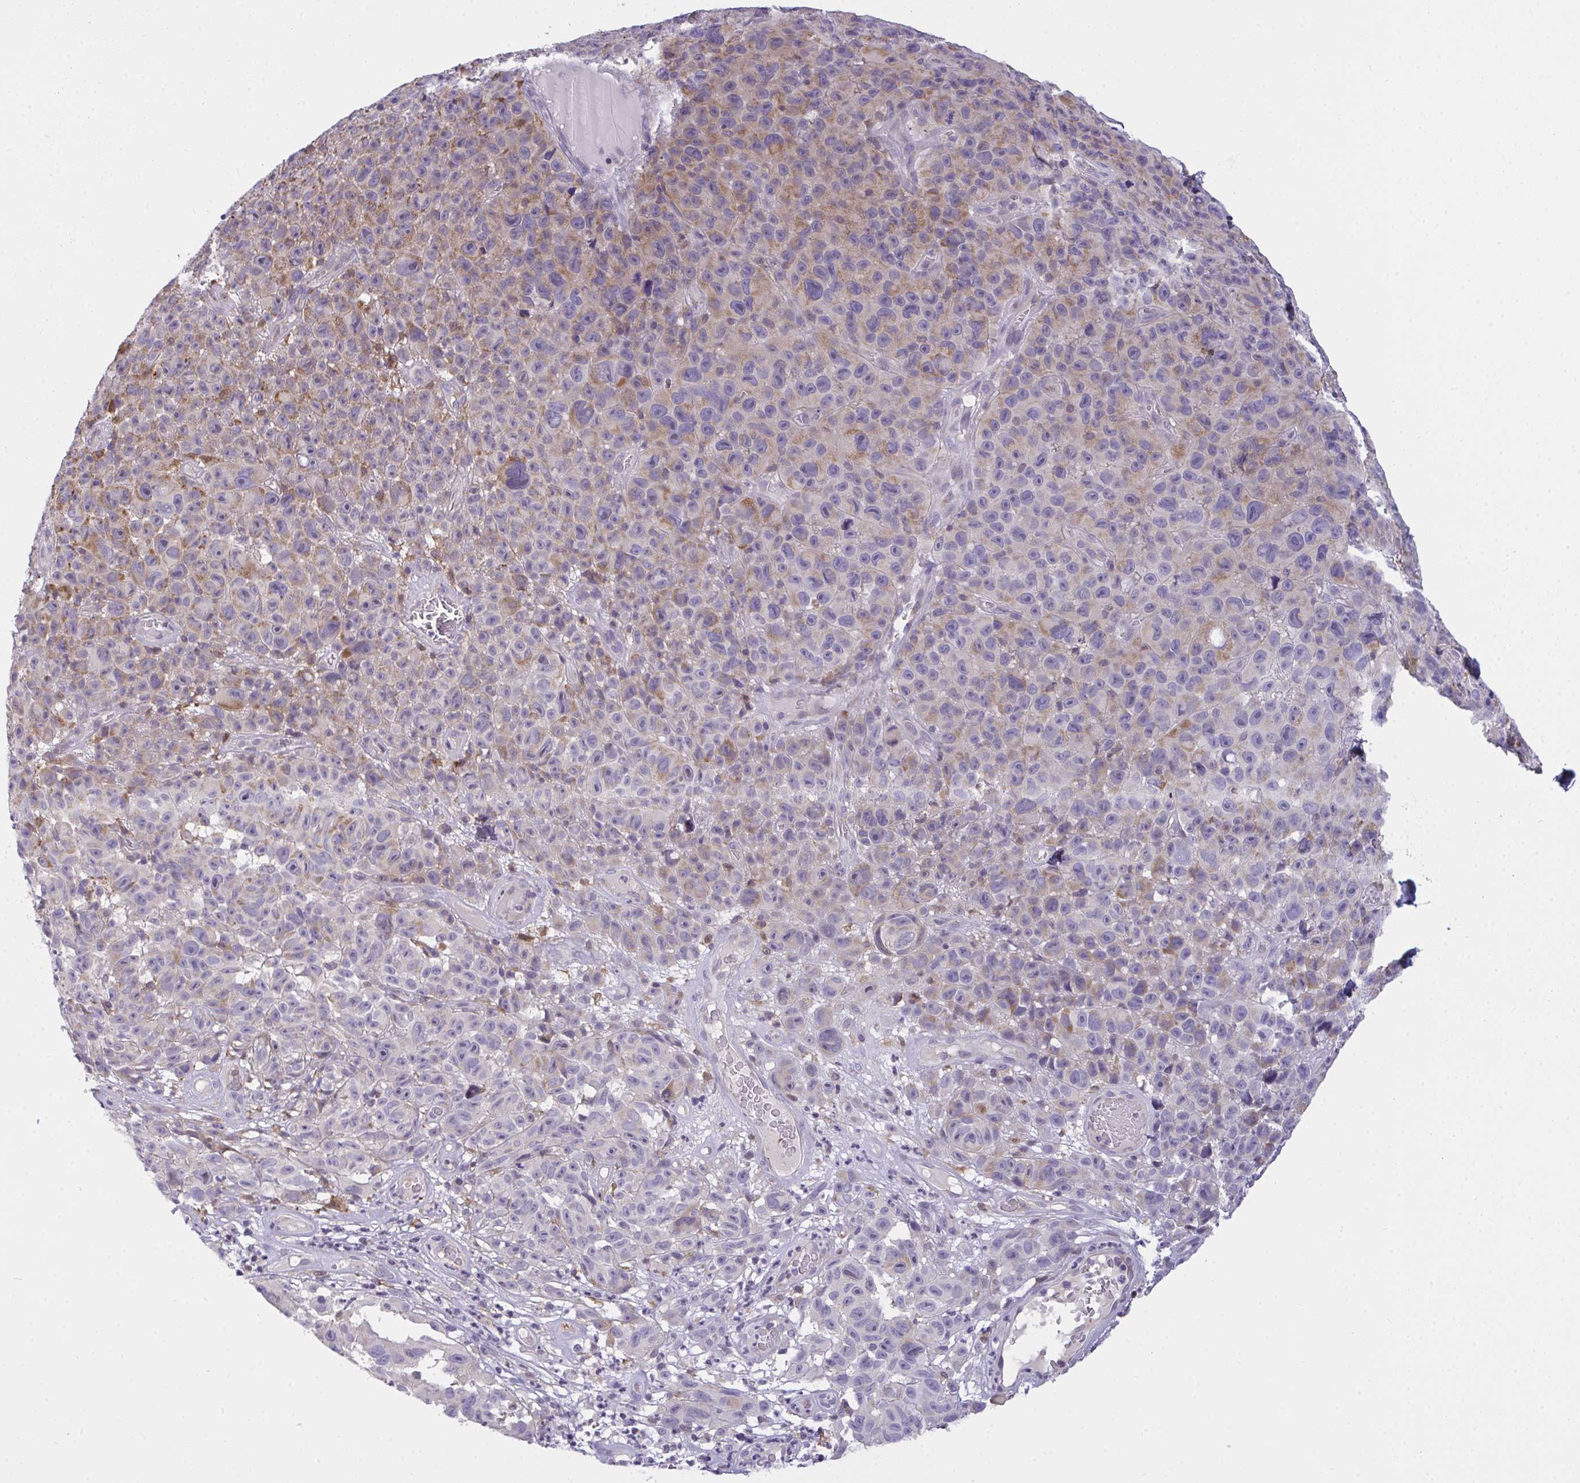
{"staining": {"intensity": "weak", "quantity": "25%-75%", "location": "cytoplasmic/membranous"}, "tissue": "melanoma", "cell_type": "Tumor cells", "image_type": "cancer", "snomed": [{"axis": "morphology", "description": "Malignant melanoma, NOS"}, {"axis": "topography", "description": "Skin"}], "caption": "Immunohistochemical staining of melanoma shows weak cytoplasmic/membranous protein positivity in approximately 25%-75% of tumor cells. (Stains: DAB in brown, nuclei in blue, Microscopy: brightfield microscopy at high magnification).", "gene": "SEMA6B", "patient": {"sex": "female", "age": 82}}